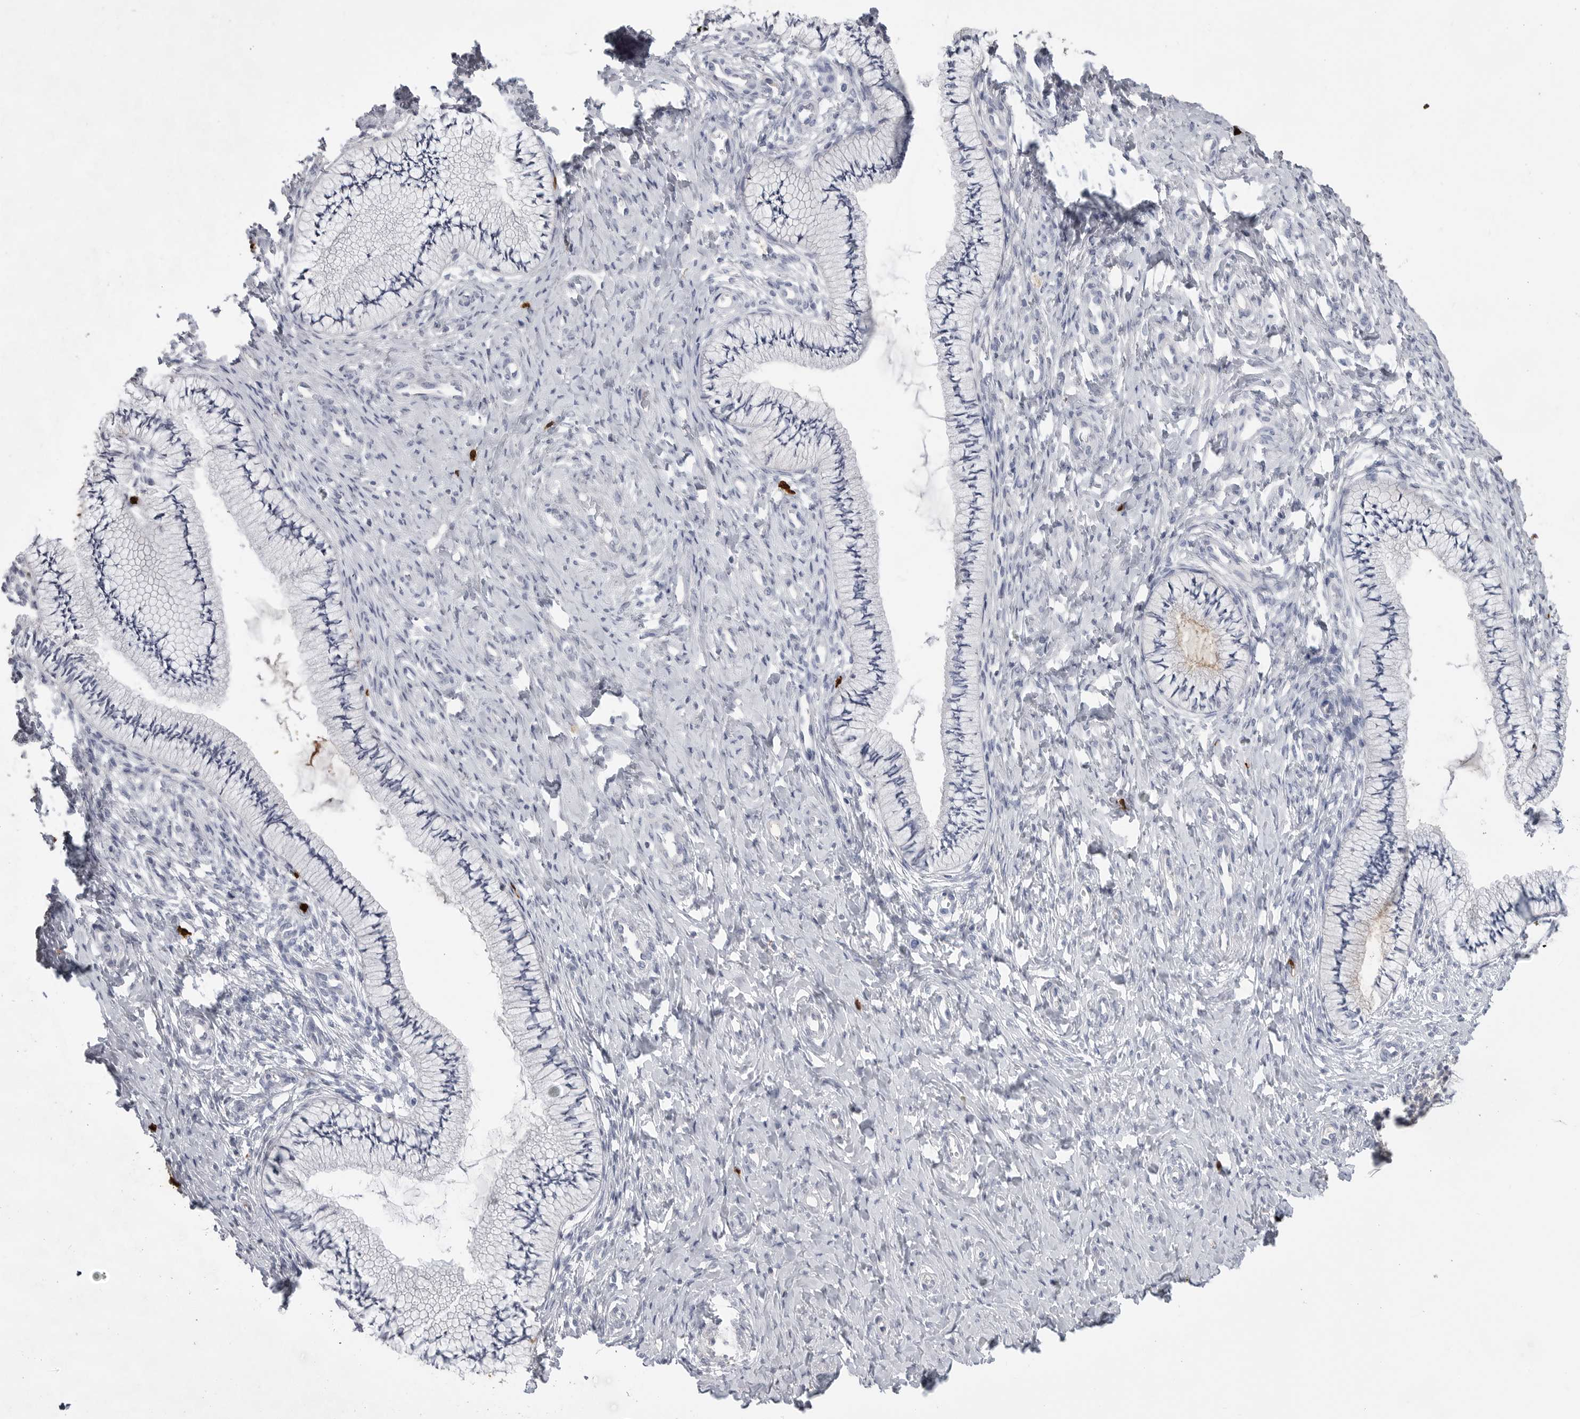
{"staining": {"intensity": "negative", "quantity": "none", "location": "none"}, "tissue": "cervix", "cell_type": "Glandular cells", "image_type": "normal", "snomed": [{"axis": "morphology", "description": "Normal tissue, NOS"}, {"axis": "topography", "description": "Cervix"}], "caption": "Cervix was stained to show a protein in brown. There is no significant staining in glandular cells. (Stains: DAB (3,3'-diaminobenzidine) IHC with hematoxylin counter stain, Microscopy: brightfield microscopy at high magnification).", "gene": "CYB561D1", "patient": {"sex": "female", "age": 36}}